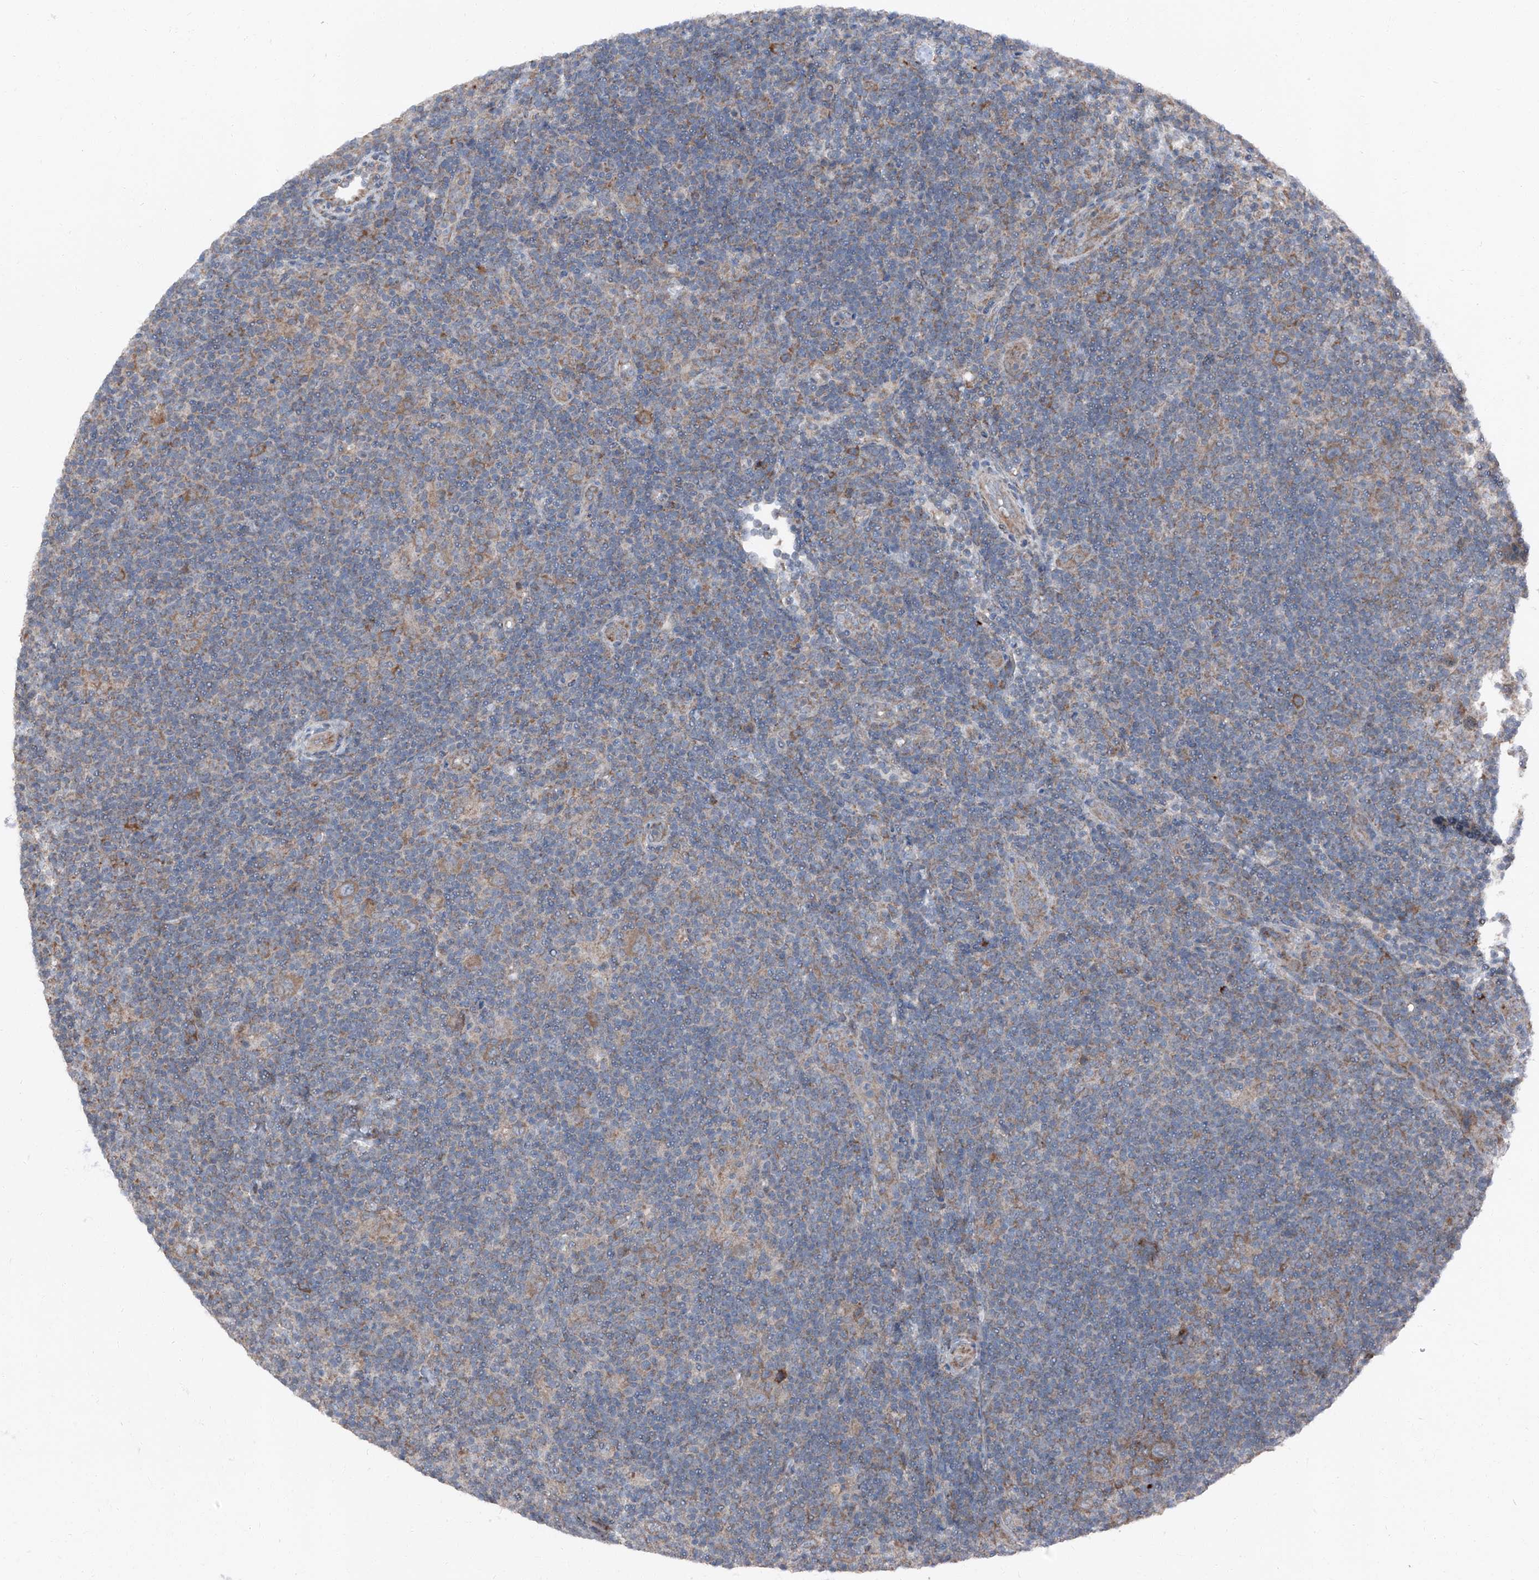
{"staining": {"intensity": "weak", "quantity": ">75%", "location": "cytoplasmic/membranous"}, "tissue": "lymphoma", "cell_type": "Tumor cells", "image_type": "cancer", "snomed": [{"axis": "morphology", "description": "Hodgkin's disease, NOS"}, {"axis": "topography", "description": "Lymph node"}], "caption": "The micrograph demonstrates a brown stain indicating the presence of a protein in the cytoplasmic/membranous of tumor cells in Hodgkin's disease. (DAB (3,3'-diaminobenzidine) IHC with brightfield microscopy, high magnification).", "gene": "LIMK1", "patient": {"sex": "female", "age": 57}}